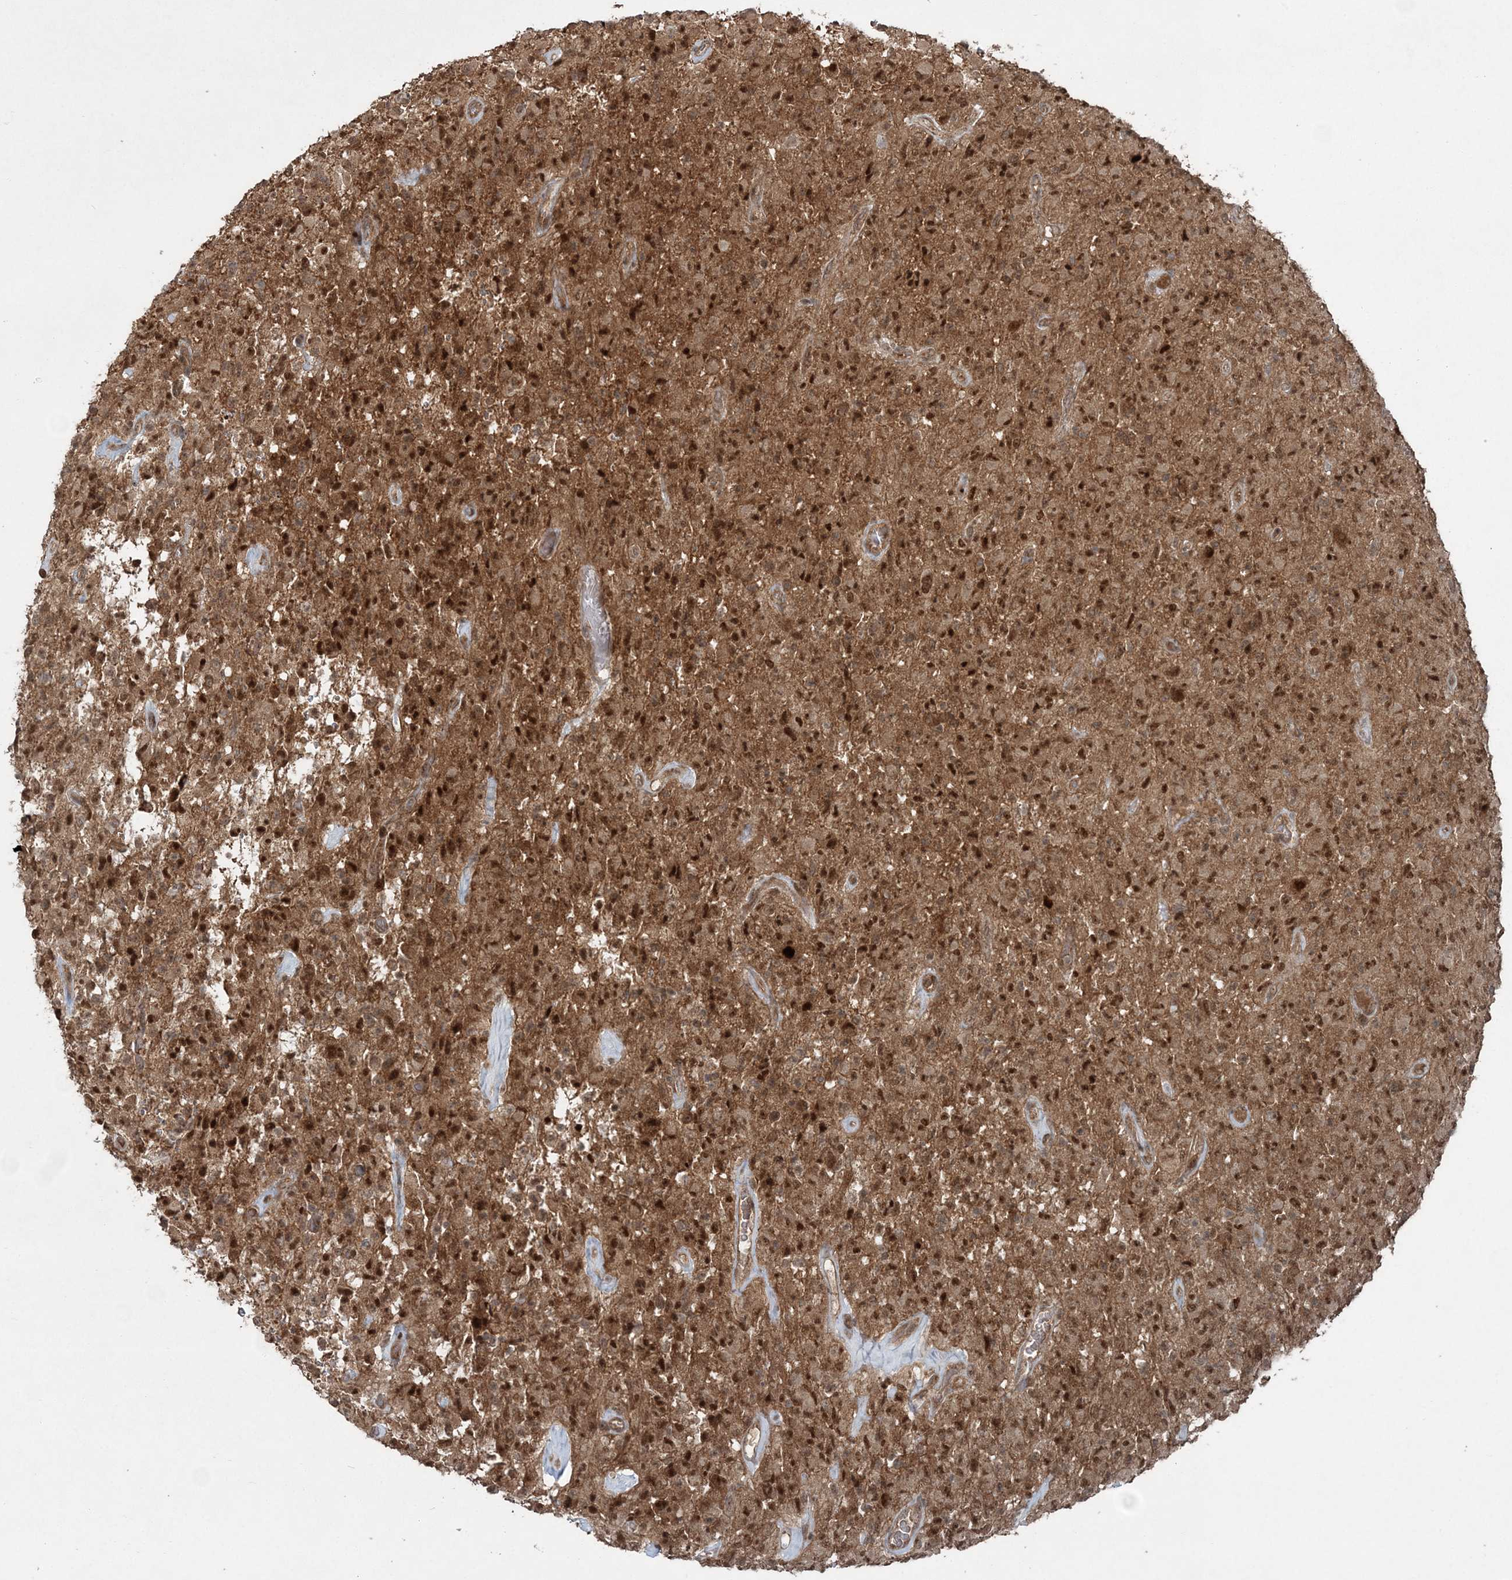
{"staining": {"intensity": "strong", "quantity": ">75%", "location": "cytoplasmic/membranous,nuclear"}, "tissue": "glioma", "cell_type": "Tumor cells", "image_type": "cancer", "snomed": [{"axis": "morphology", "description": "Glioma, malignant, High grade"}, {"axis": "topography", "description": "Brain"}], "caption": "Malignant glioma (high-grade) stained with DAB IHC shows high levels of strong cytoplasmic/membranous and nuclear positivity in approximately >75% of tumor cells.", "gene": "FBXL17", "patient": {"sex": "female", "age": 57}}